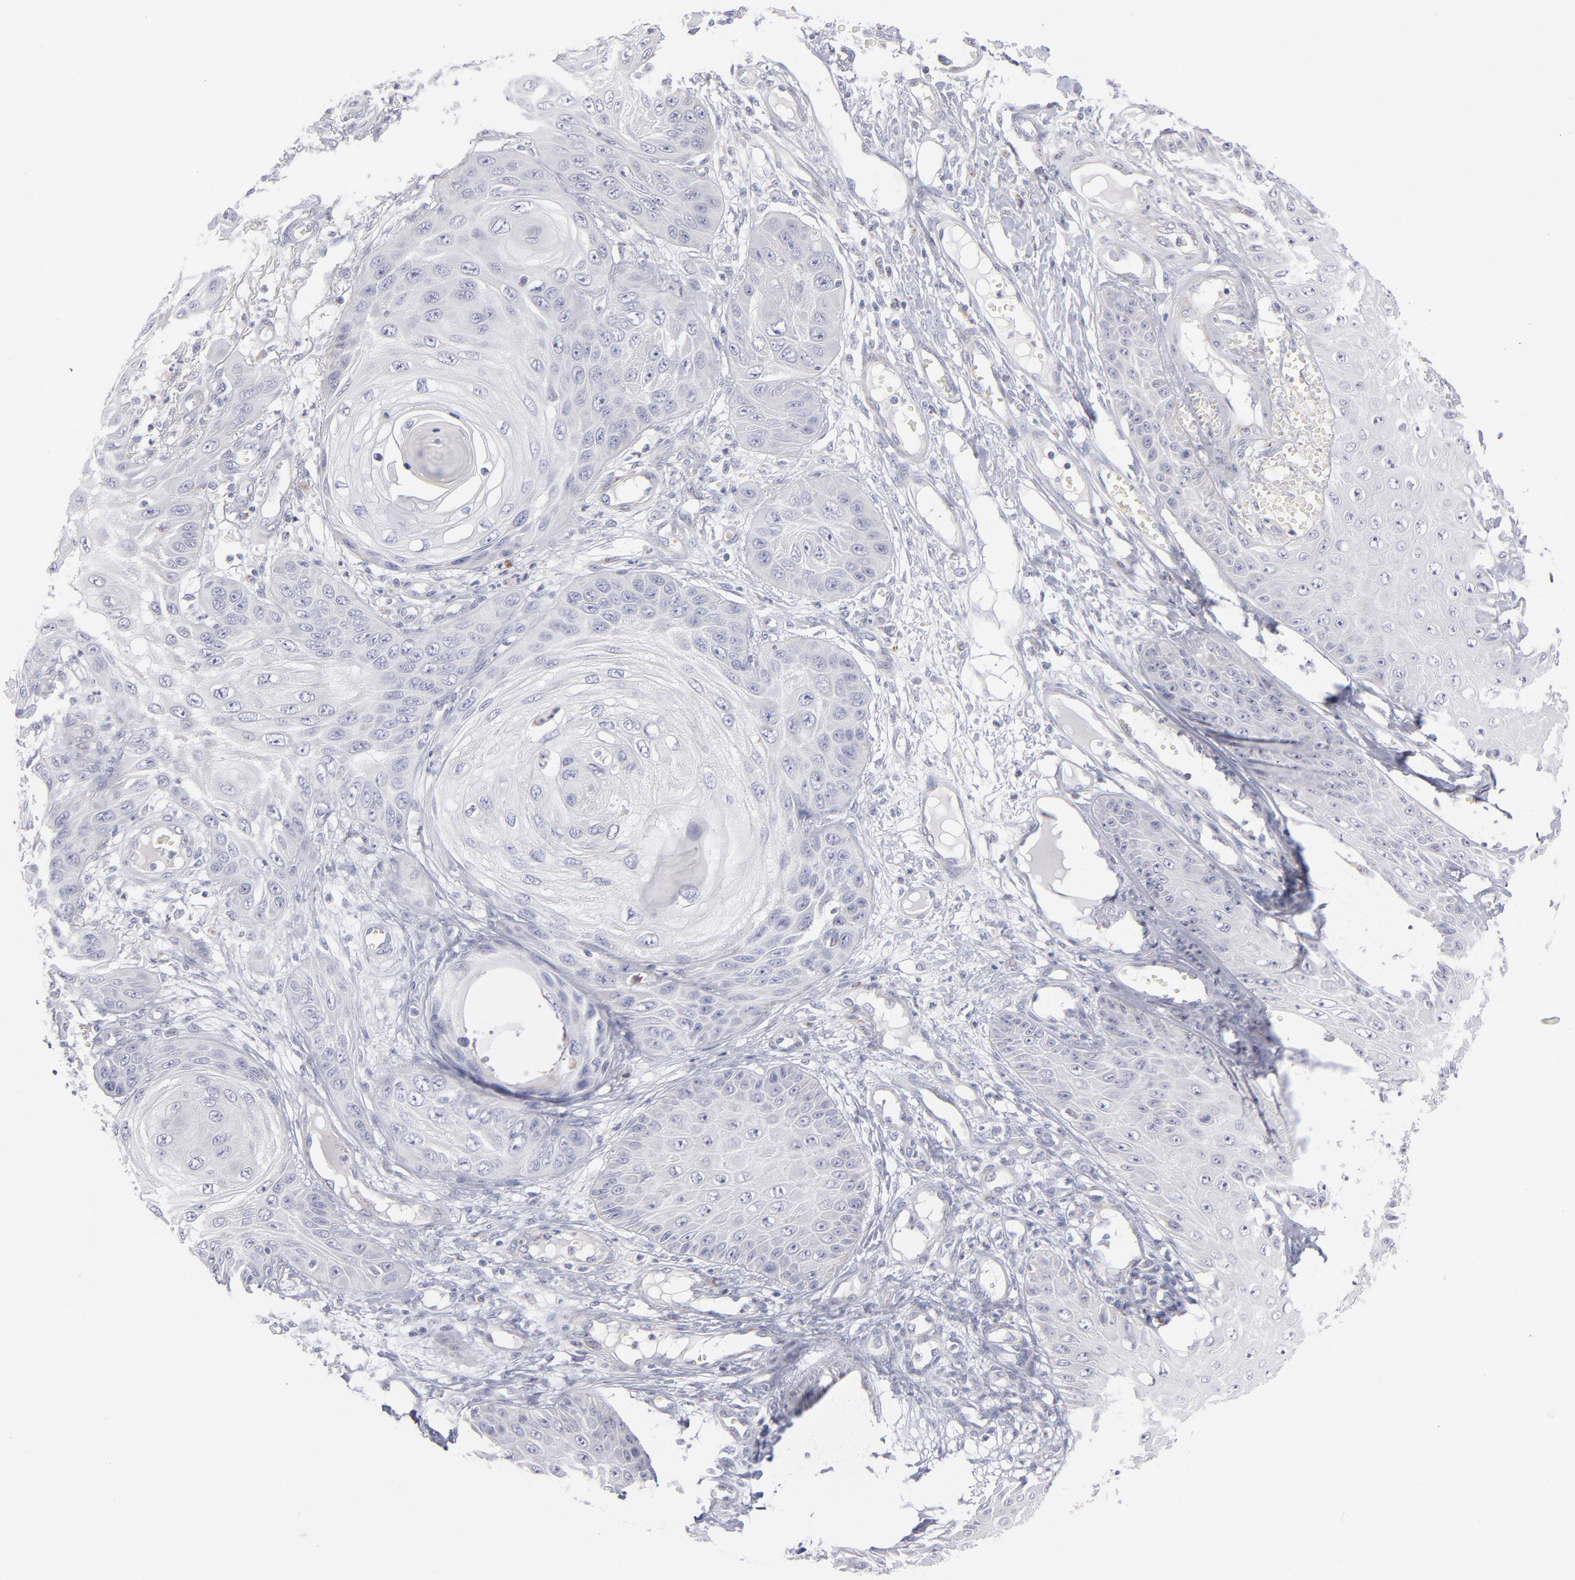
{"staining": {"intensity": "negative", "quantity": "none", "location": "none"}, "tissue": "skin cancer", "cell_type": "Tumor cells", "image_type": "cancer", "snomed": [{"axis": "morphology", "description": "Squamous cell carcinoma, NOS"}, {"axis": "topography", "description": "Skin"}], "caption": "Tumor cells are negative for protein expression in human skin cancer.", "gene": "MTHFD2", "patient": {"sex": "female", "age": 40}}